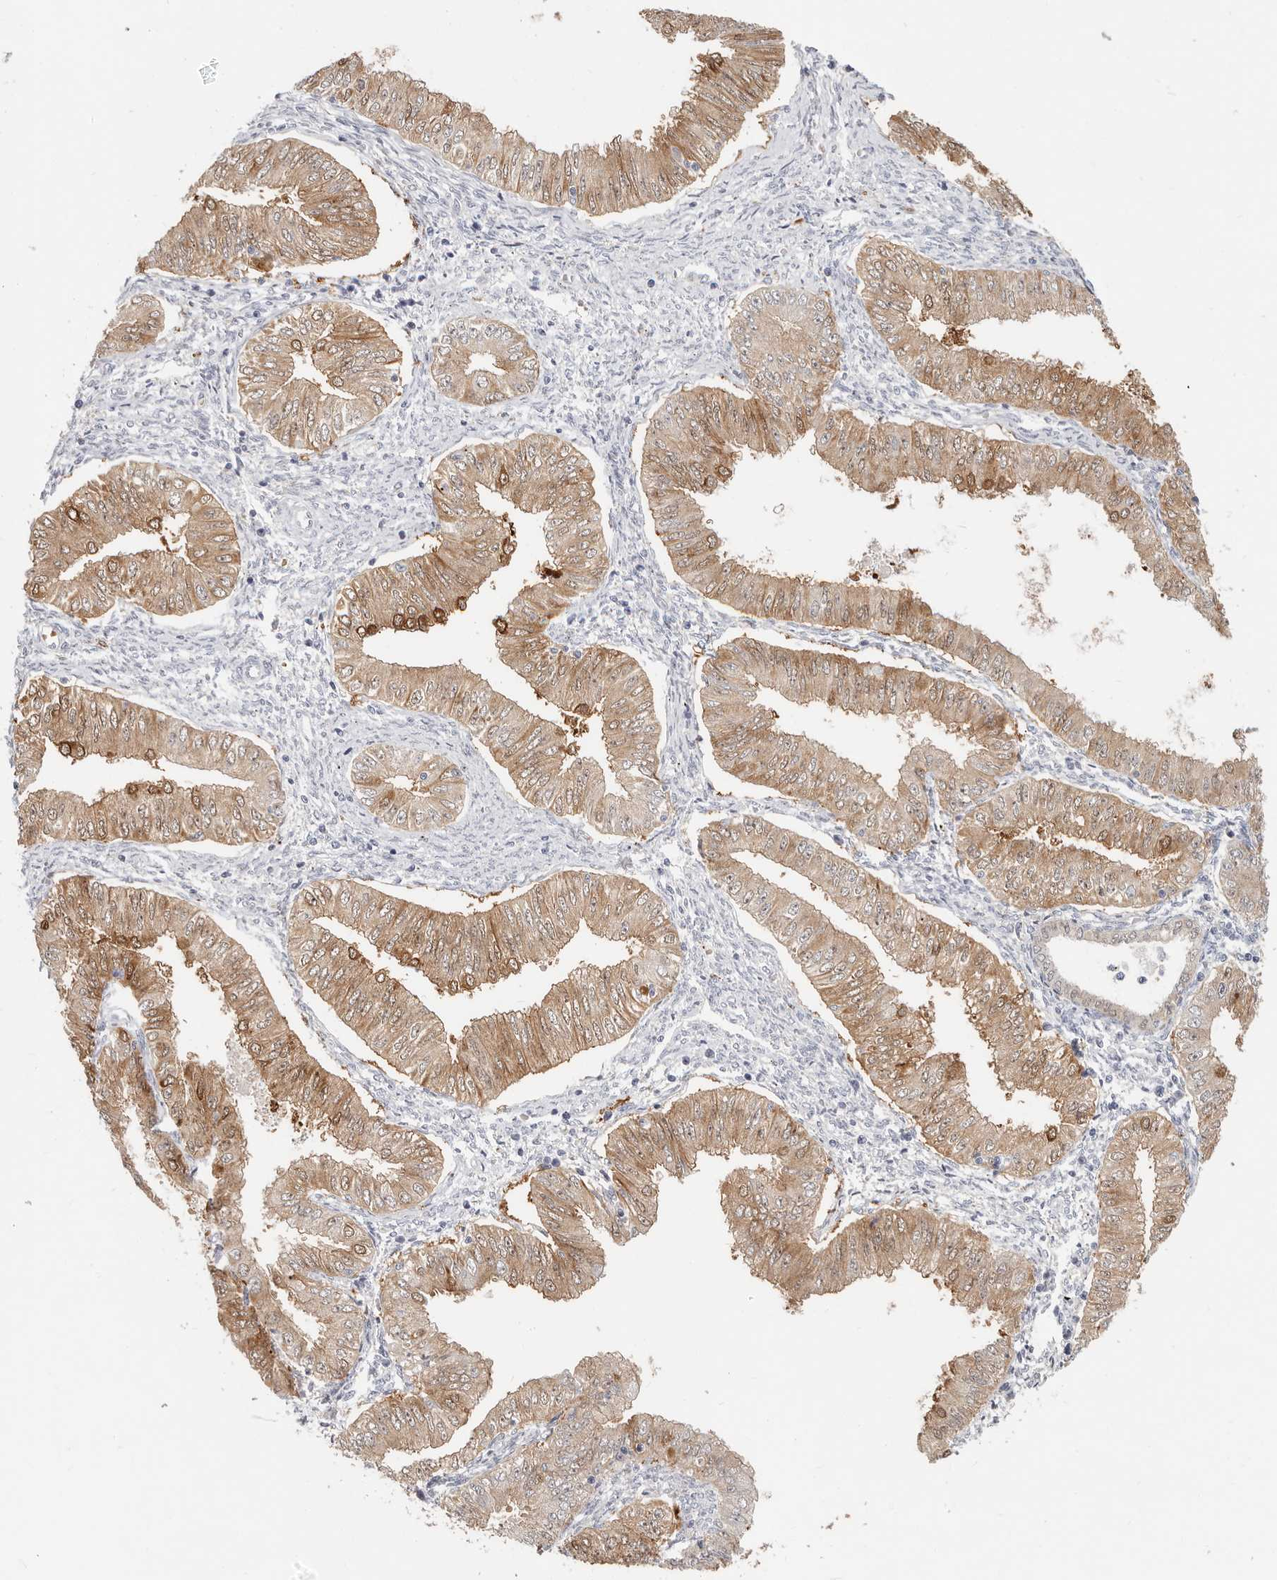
{"staining": {"intensity": "moderate", "quantity": ">75%", "location": "cytoplasmic/membranous"}, "tissue": "endometrial cancer", "cell_type": "Tumor cells", "image_type": "cancer", "snomed": [{"axis": "morphology", "description": "Normal tissue, NOS"}, {"axis": "morphology", "description": "Adenocarcinoma, NOS"}, {"axis": "topography", "description": "Endometrium"}], "caption": "Endometrial cancer tissue displays moderate cytoplasmic/membranous positivity in approximately >75% of tumor cells, visualized by immunohistochemistry. The staining was performed using DAB to visualize the protein expression in brown, while the nuclei were stained in blue with hematoxylin (Magnification: 20x).", "gene": "ZRANB1", "patient": {"sex": "female", "age": 53}}